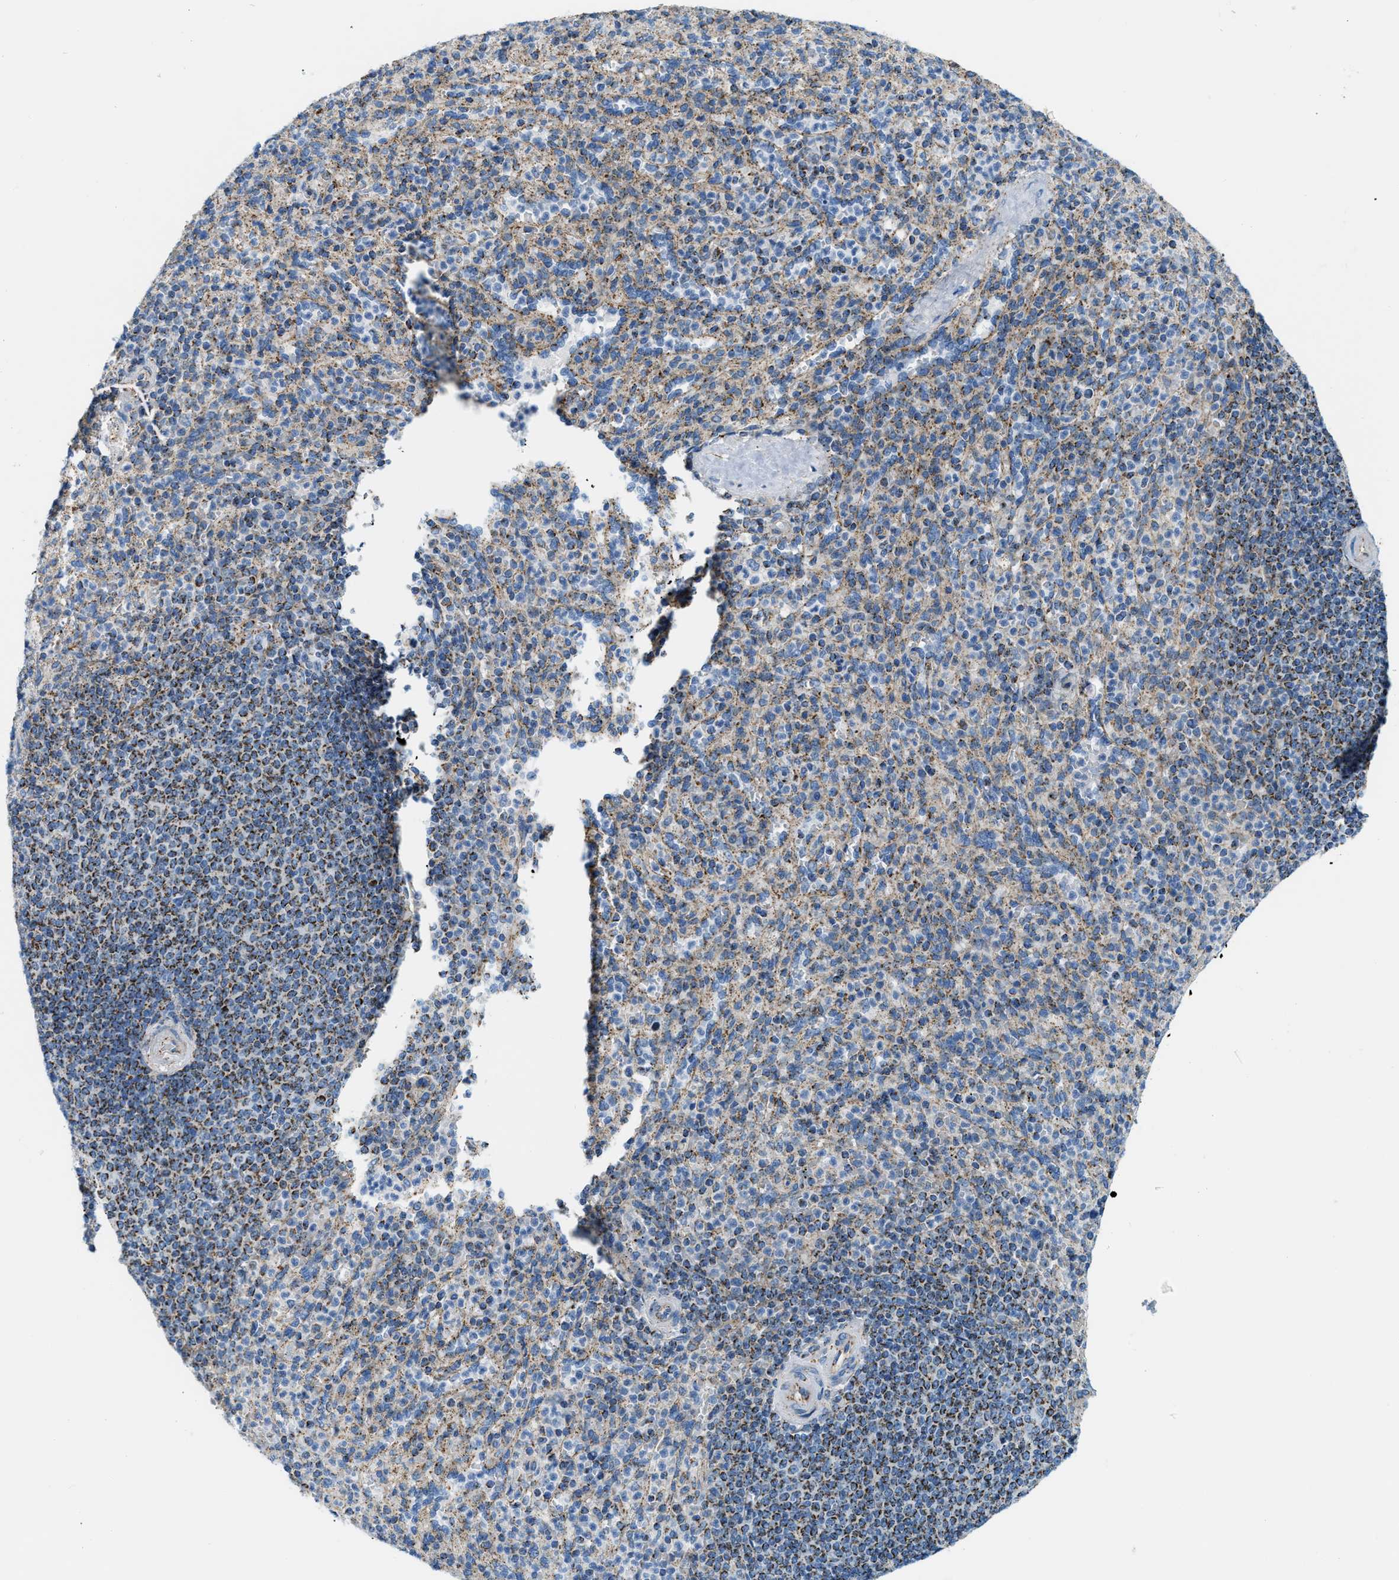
{"staining": {"intensity": "moderate", "quantity": "25%-75%", "location": "cytoplasmic/membranous"}, "tissue": "spleen", "cell_type": "Cells in red pulp", "image_type": "normal", "snomed": [{"axis": "morphology", "description": "Normal tissue, NOS"}, {"axis": "topography", "description": "Spleen"}], "caption": "Brown immunohistochemical staining in unremarkable human spleen exhibits moderate cytoplasmic/membranous expression in approximately 25%-75% of cells in red pulp. (DAB (3,3'-diaminobenzidine) IHC with brightfield microscopy, high magnification).", "gene": "JADE1", "patient": {"sex": "male", "age": 36}}